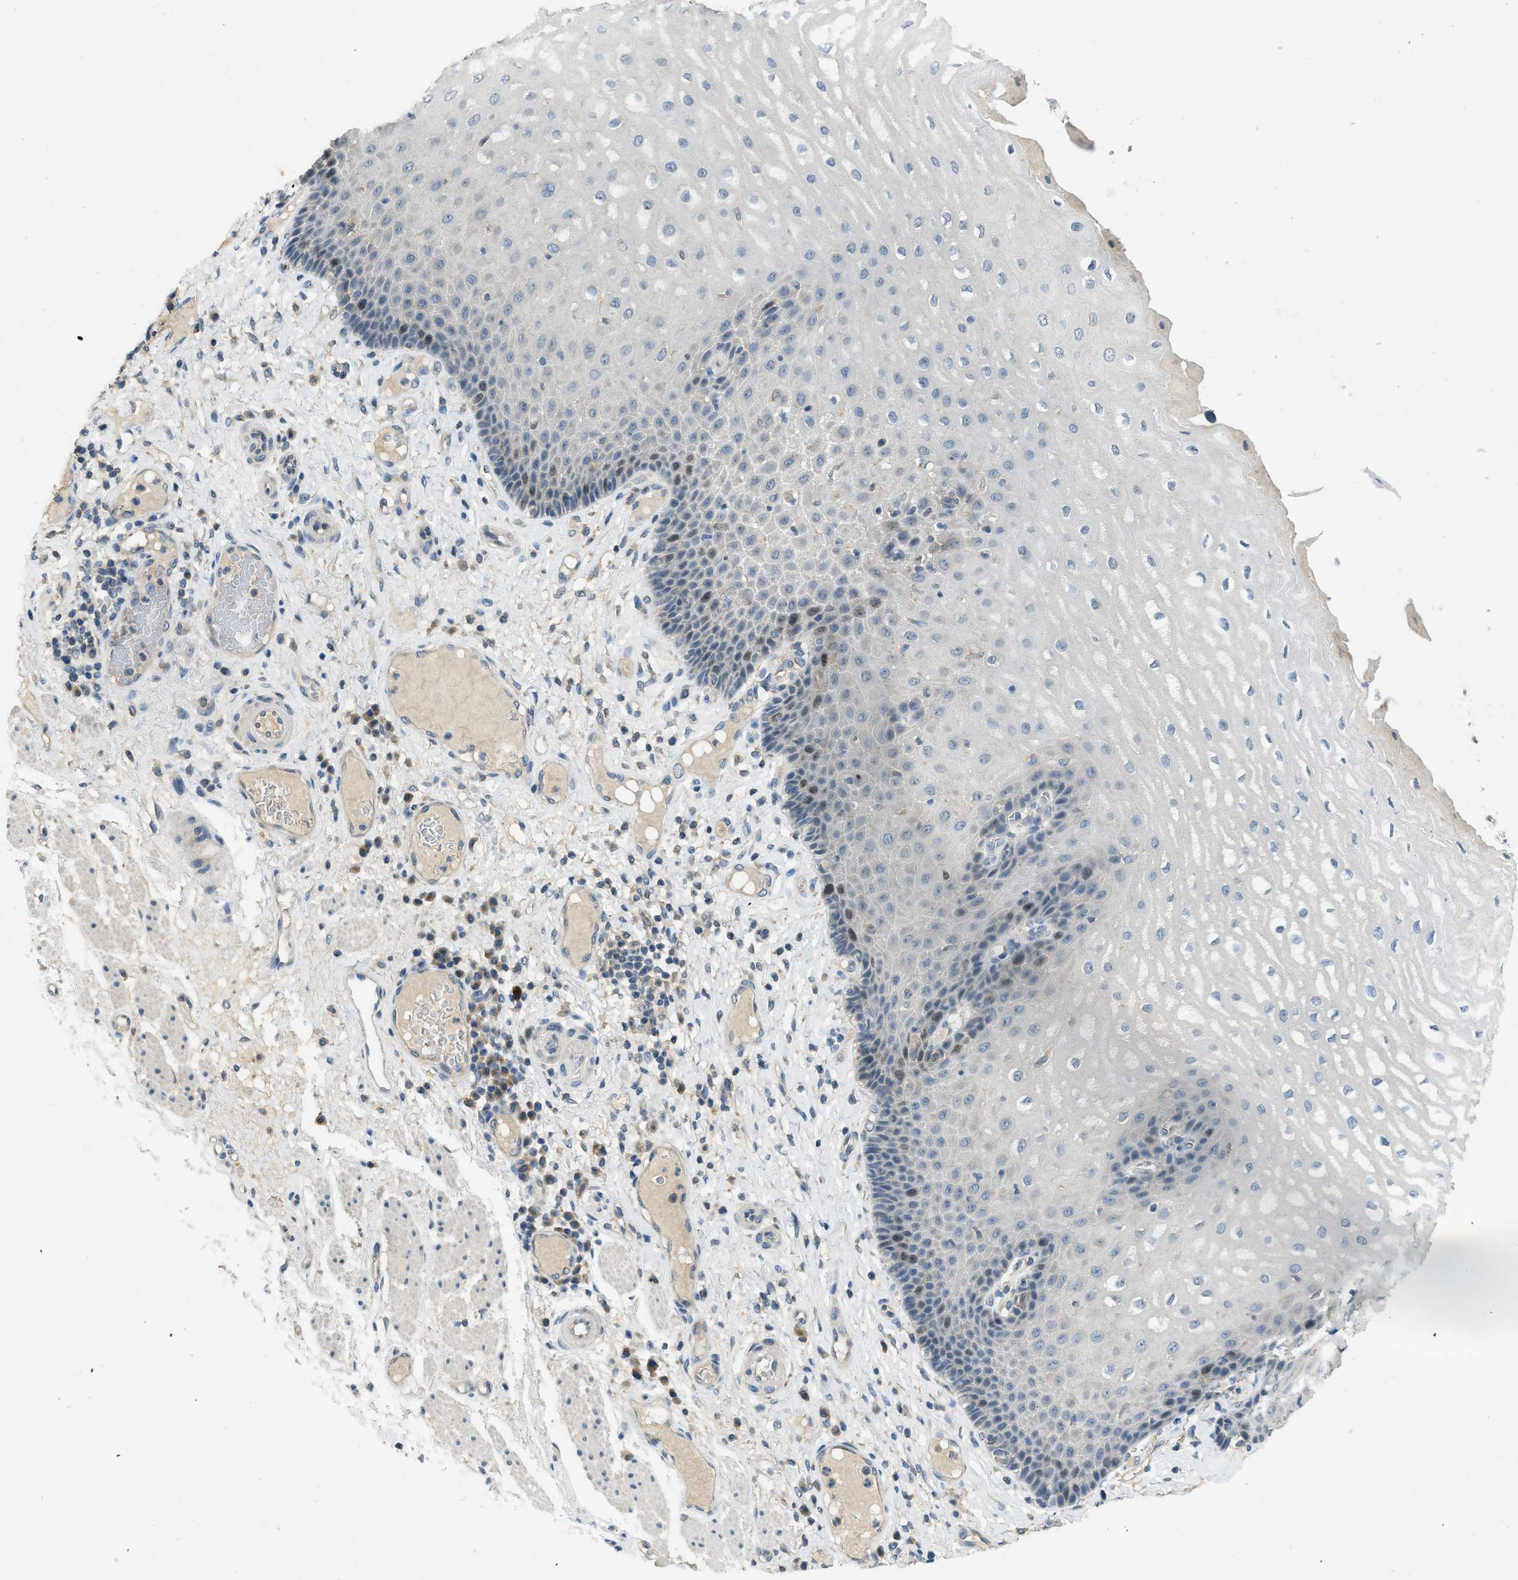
{"staining": {"intensity": "moderate", "quantity": "<25%", "location": "nuclear"}, "tissue": "esophagus", "cell_type": "Squamous epithelial cells", "image_type": "normal", "snomed": [{"axis": "morphology", "description": "Normal tissue, NOS"}, {"axis": "topography", "description": "Esophagus"}], "caption": "IHC photomicrograph of normal esophagus: esophagus stained using immunohistochemistry (IHC) reveals low levels of moderate protein expression localized specifically in the nuclear of squamous epithelial cells, appearing as a nuclear brown color.", "gene": "MIS18A", "patient": {"sex": "male", "age": 54}}